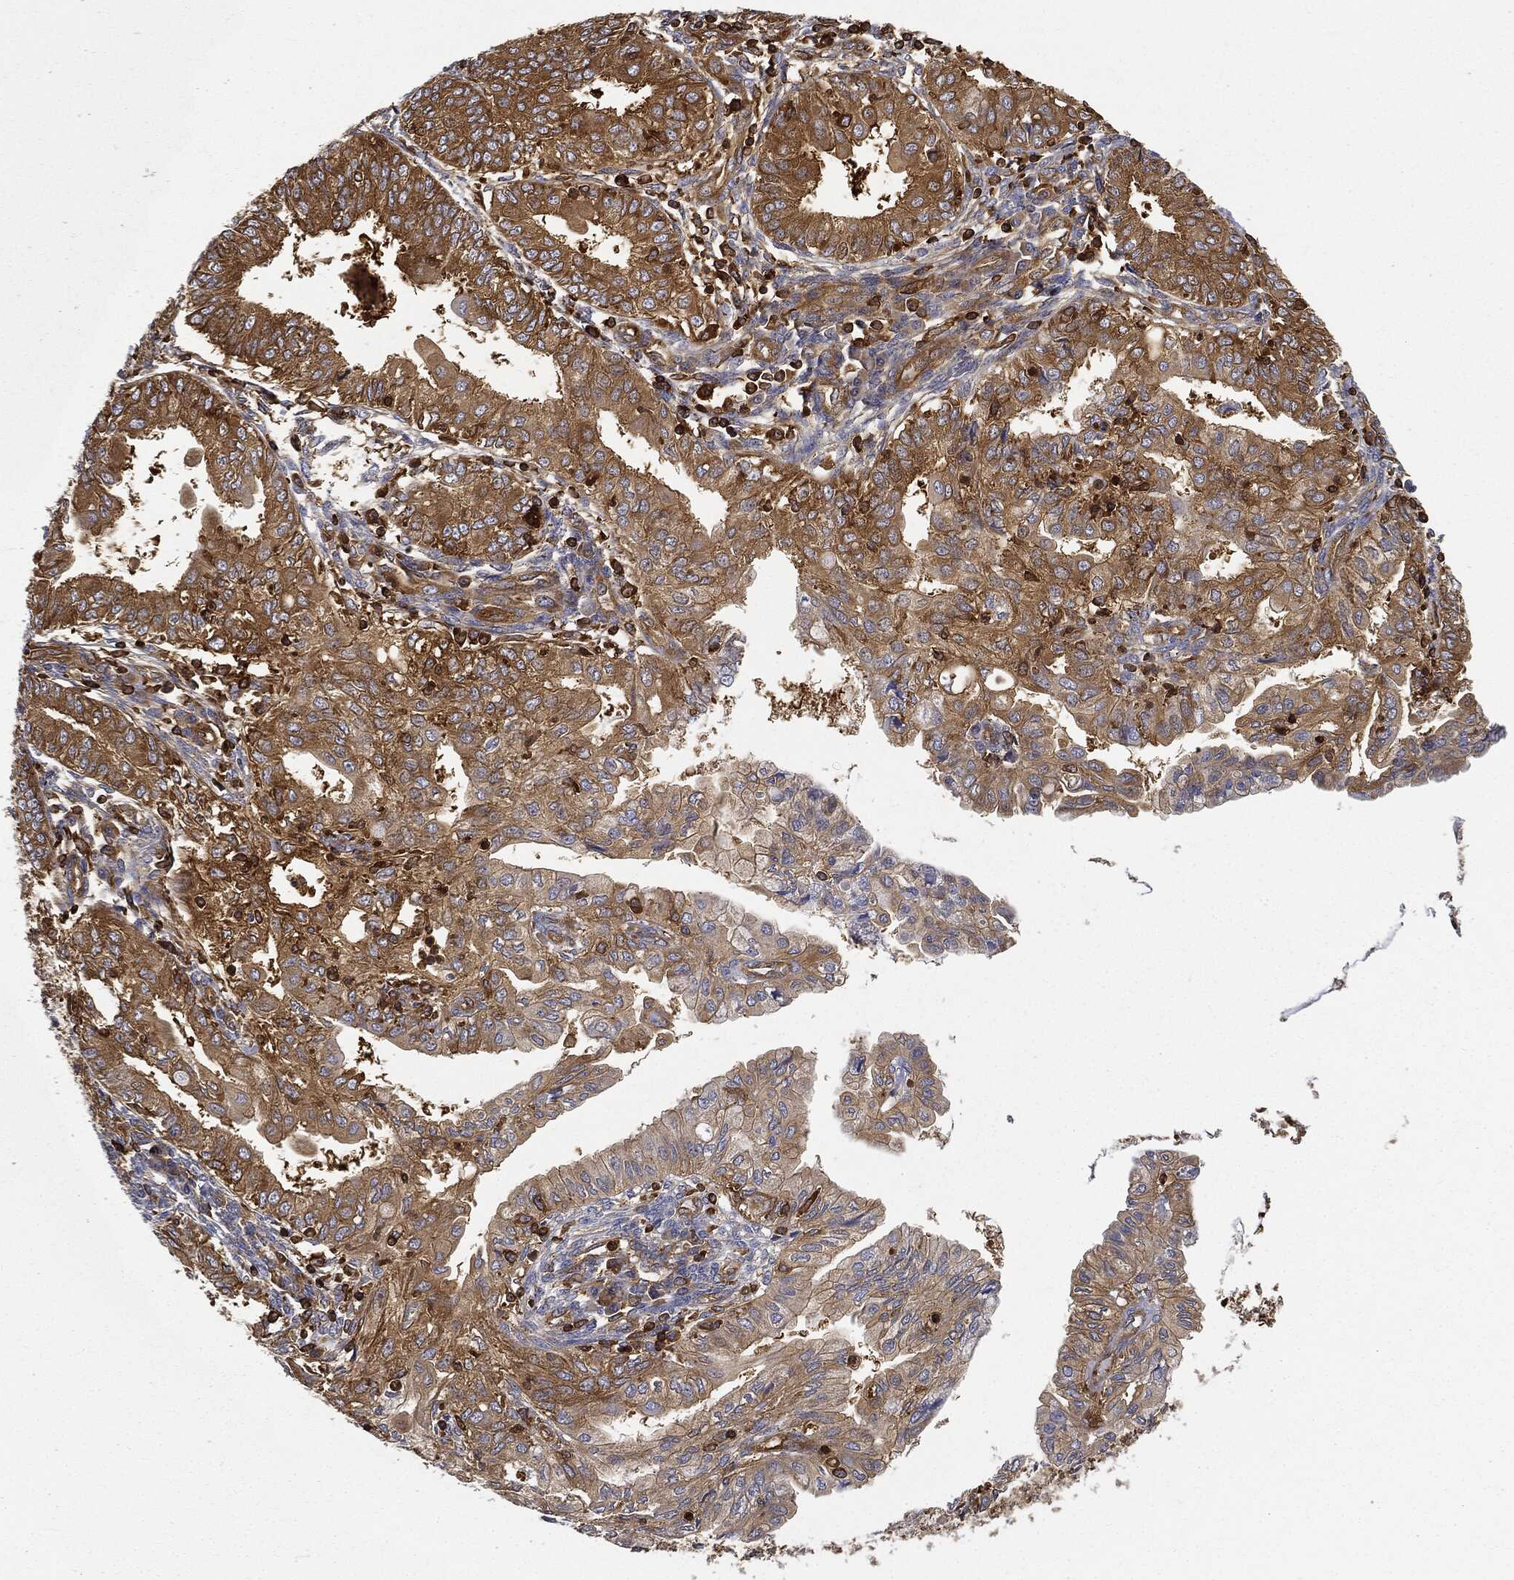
{"staining": {"intensity": "moderate", "quantity": "25%-75%", "location": "cytoplasmic/membranous"}, "tissue": "endometrial cancer", "cell_type": "Tumor cells", "image_type": "cancer", "snomed": [{"axis": "morphology", "description": "Adenocarcinoma, NOS"}, {"axis": "topography", "description": "Endometrium"}], "caption": "About 25%-75% of tumor cells in human adenocarcinoma (endometrial) show moderate cytoplasmic/membranous protein expression as visualized by brown immunohistochemical staining.", "gene": "WDR1", "patient": {"sex": "female", "age": 68}}